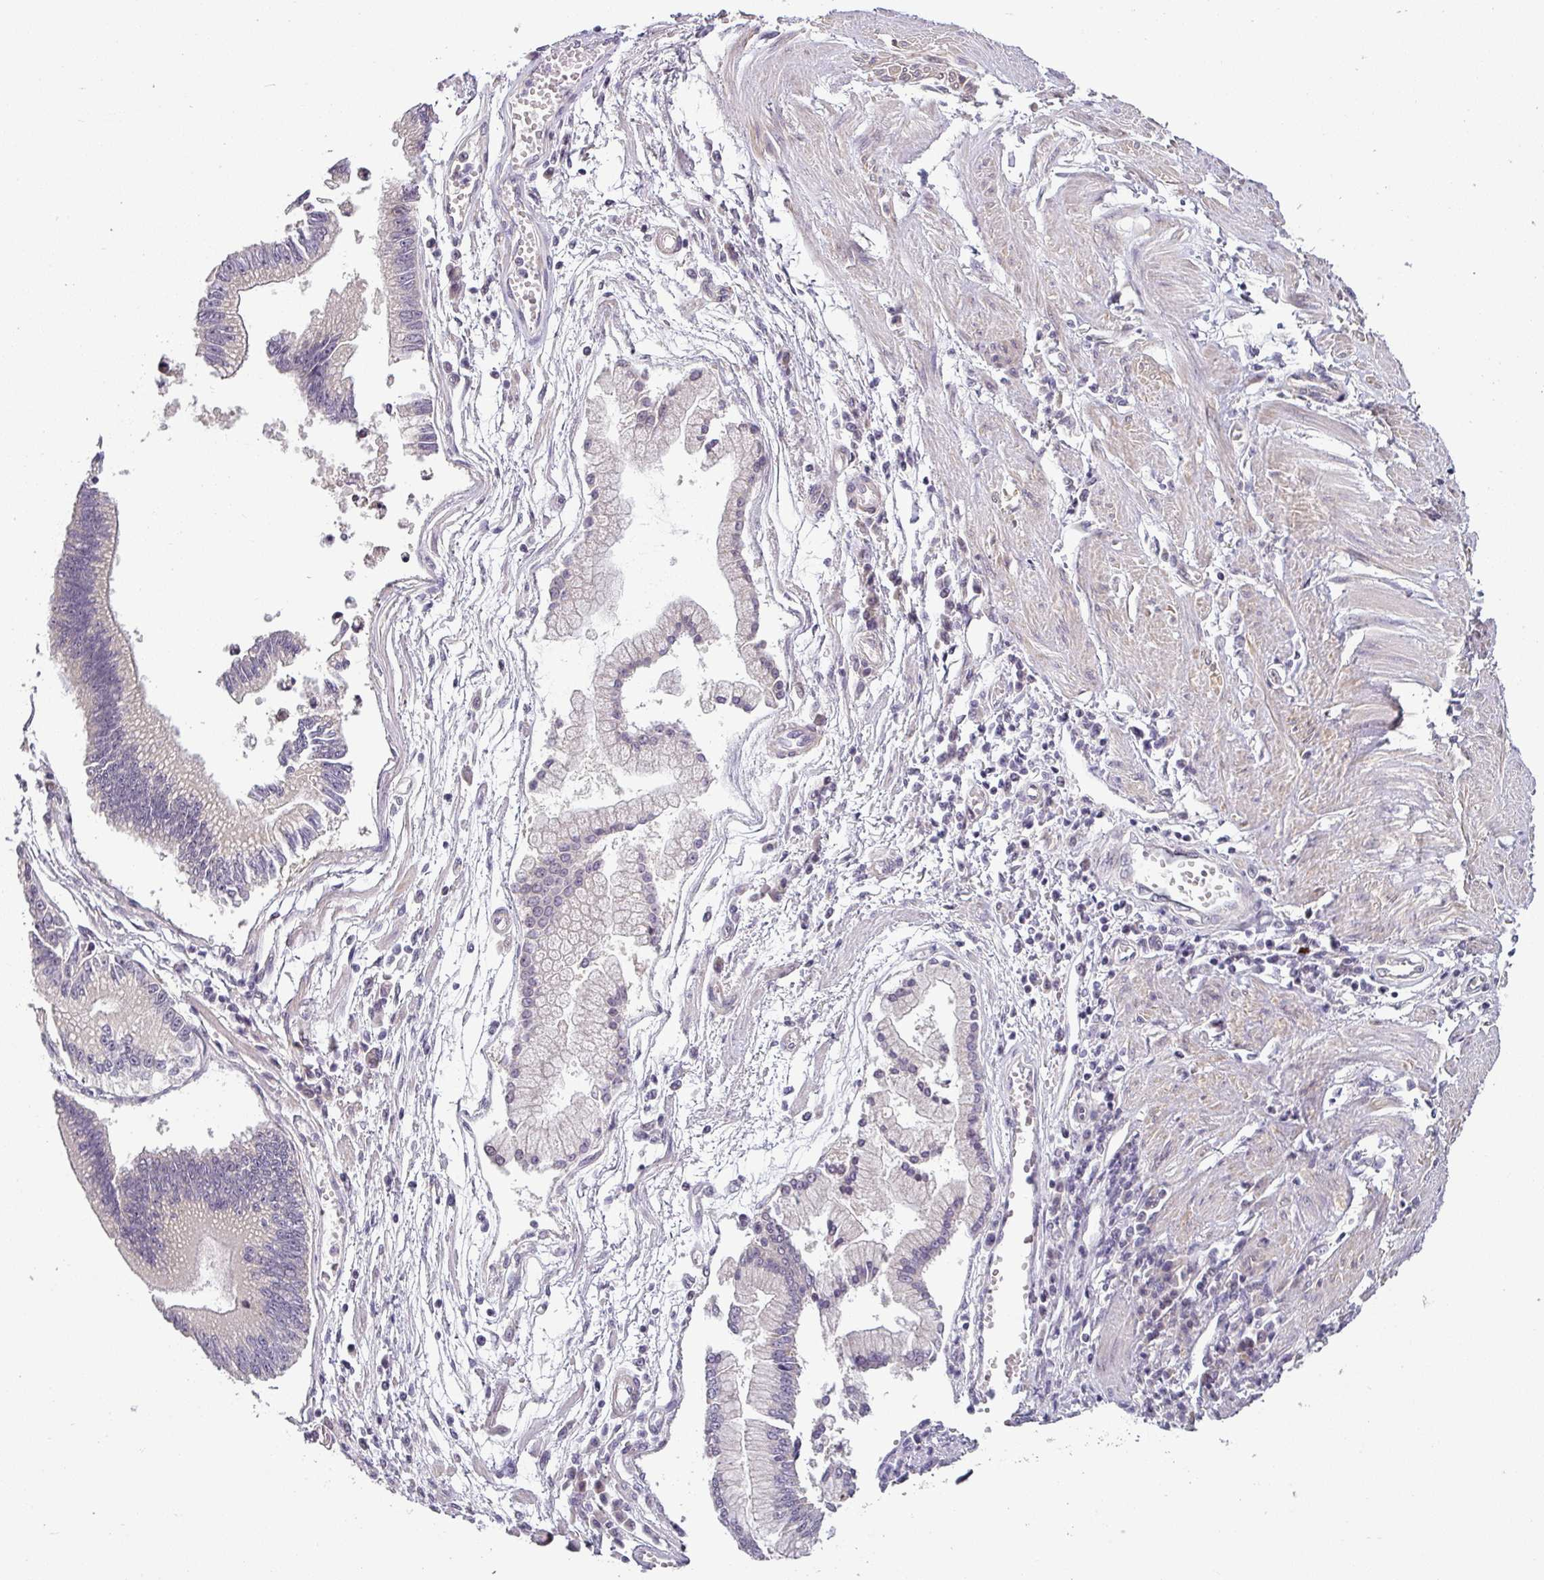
{"staining": {"intensity": "negative", "quantity": "none", "location": "none"}, "tissue": "stomach cancer", "cell_type": "Tumor cells", "image_type": "cancer", "snomed": [{"axis": "morphology", "description": "Adenocarcinoma, NOS"}, {"axis": "topography", "description": "Stomach"}], "caption": "DAB (3,3'-diaminobenzidine) immunohistochemical staining of human adenocarcinoma (stomach) reveals no significant positivity in tumor cells.", "gene": "OR52D1", "patient": {"sex": "male", "age": 59}}